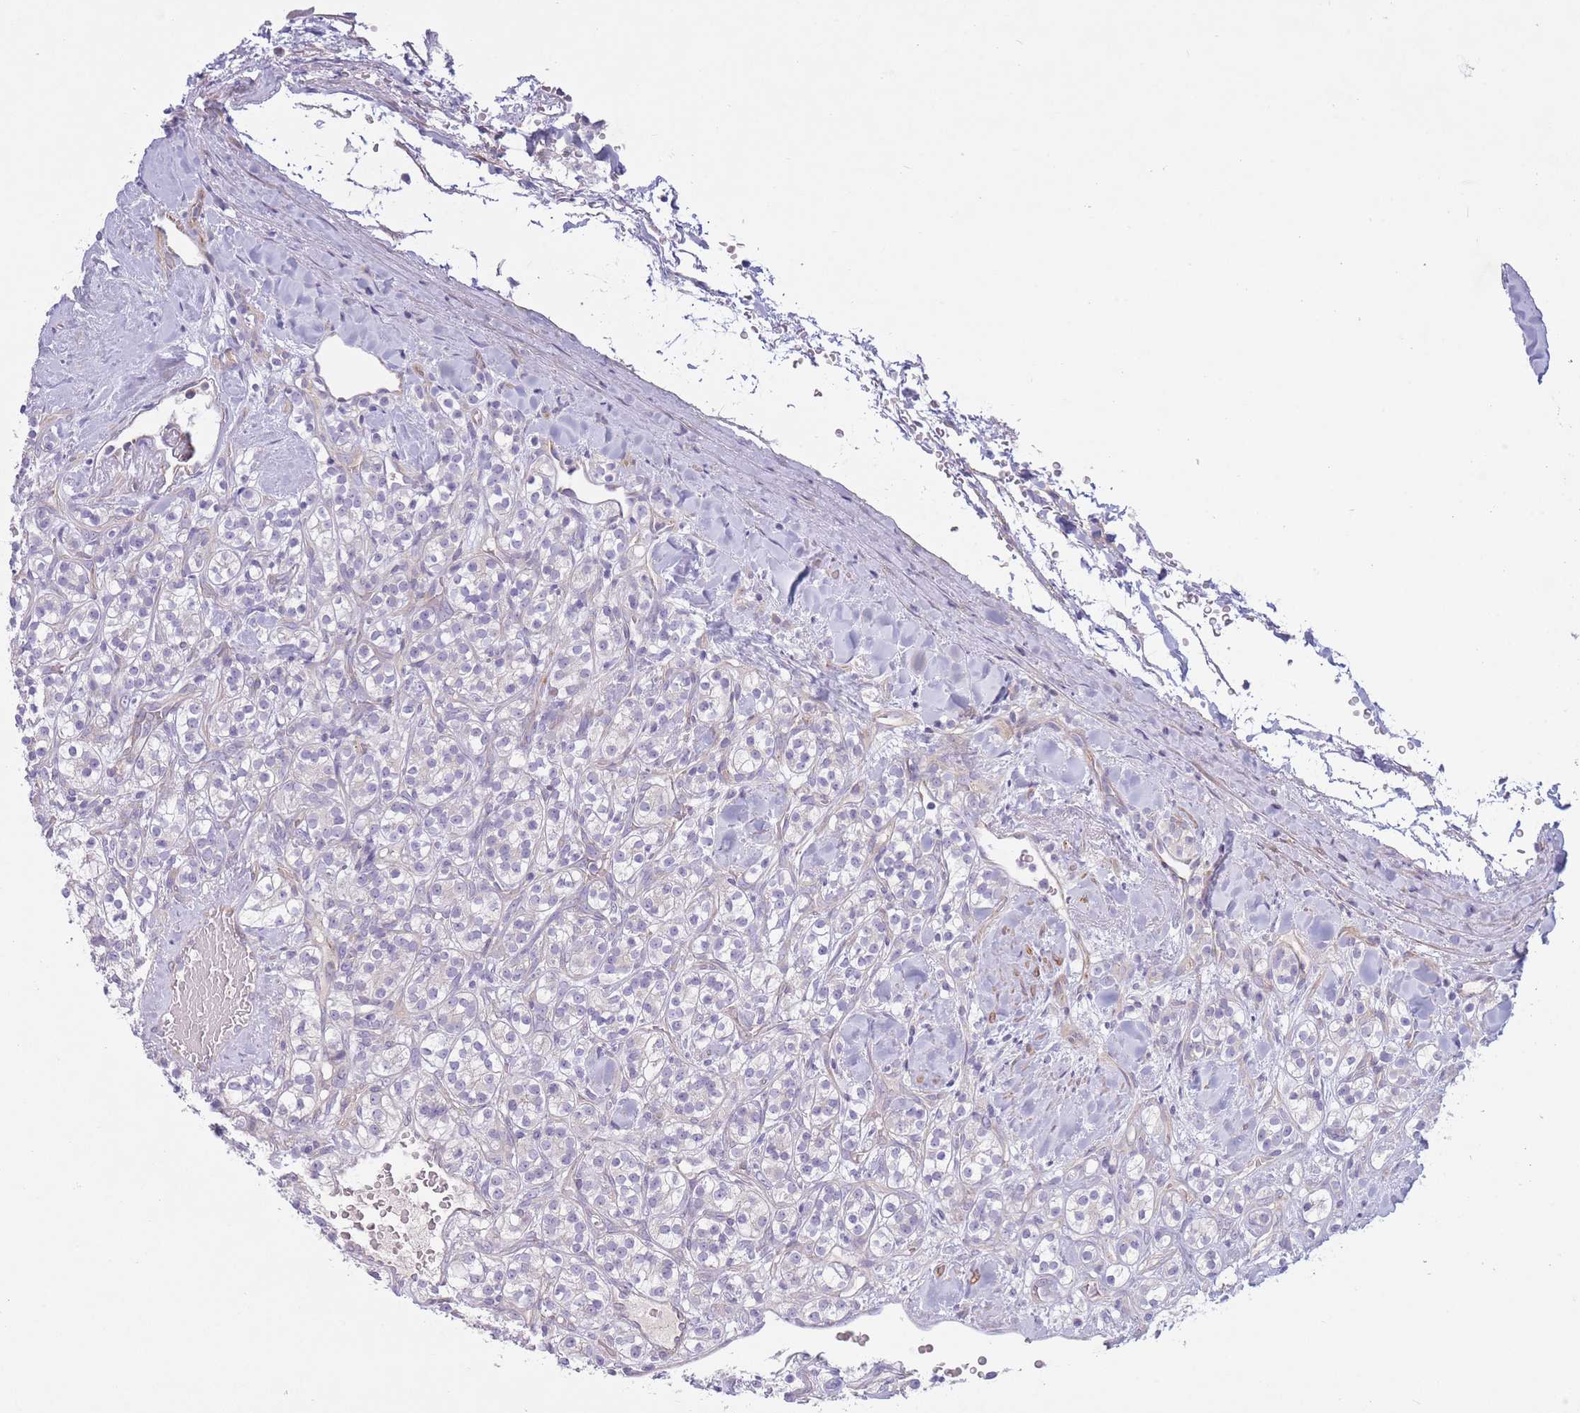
{"staining": {"intensity": "negative", "quantity": "none", "location": "none"}, "tissue": "renal cancer", "cell_type": "Tumor cells", "image_type": "cancer", "snomed": [{"axis": "morphology", "description": "Adenocarcinoma, NOS"}, {"axis": "topography", "description": "Kidney"}], "caption": "This histopathology image is of renal cancer stained with immunohistochemistry (IHC) to label a protein in brown with the nuclei are counter-stained blue. There is no positivity in tumor cells. Nuclei are stained in blue.", "gene": "PNPLA5", "patient": {"sex": "male", "age": 77}}